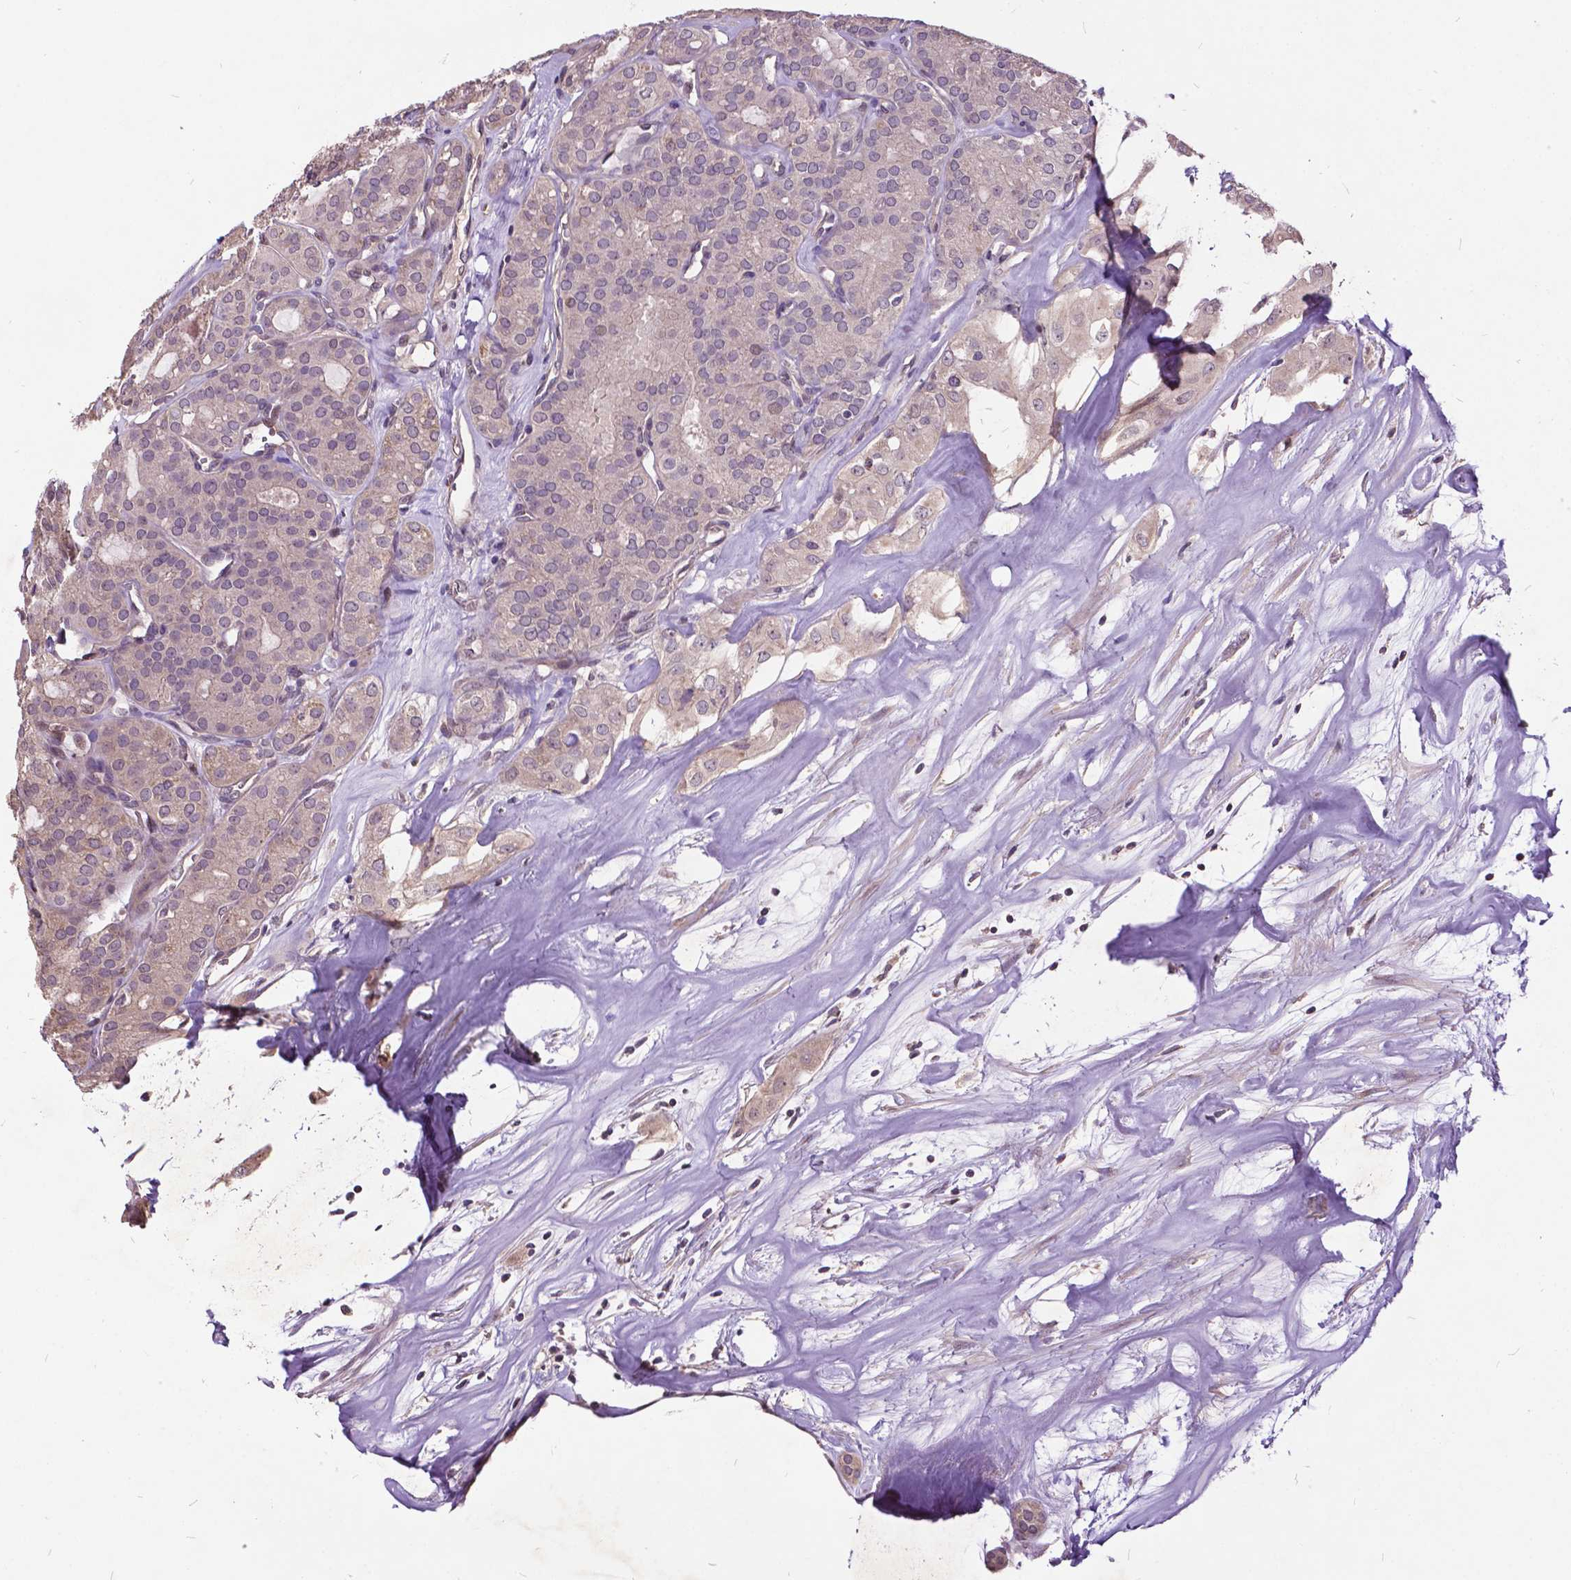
{"staining": {"intensity": "negative", "quantity": "none", "location": "none"}, "tissue": "thyroid cancer", "cell_type": "Tumor cells", "image_type": "cancer", "snomed": [{"axis": "morphology", "description": "Follicular adenoma carcinoma, NOS"}, {"axis": "topography", "description": "Thyroid gland"}], "caption": "This image is of thyroid cancer stained with IHC to label a protein in brown with the nuclei are counter-stained blue. There is no expression in tumor cells. Nuclei are stained in blue.", "gene": "AP1S3", "patient": {"sex": "male", "age": 75}}